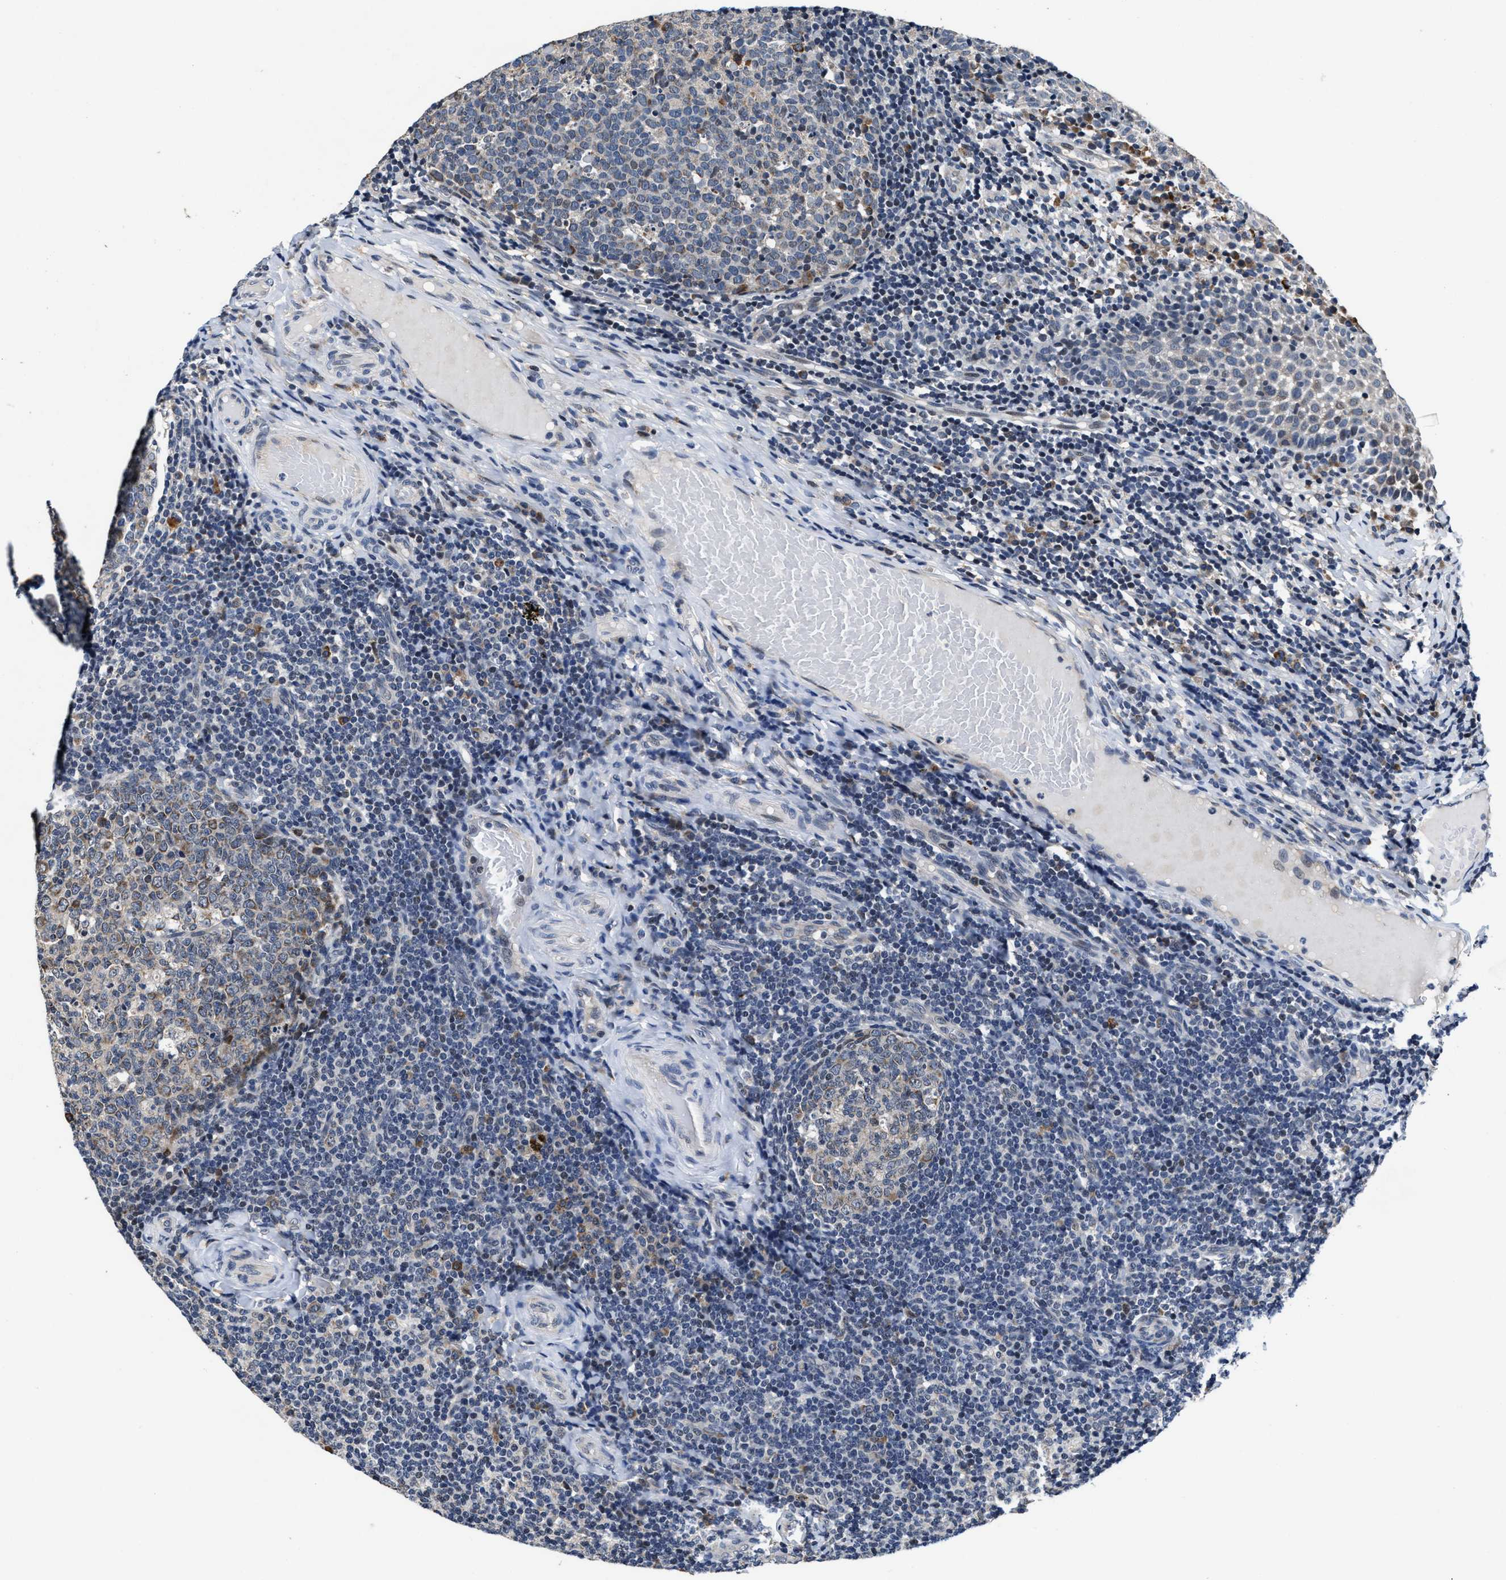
{"staining": {"intensity": "moderate", "quantity": "<25%", "location": "cytoplasmic/membranous"}, "tissue": "tonsil", "cell_type": "Germinal center cells", "image_type": "normal", "snomed": [{"axis": "morphology", "description": "Normal tissue, NOS"}, {"axis": "topography", "description": "Tonsil"}], "caption": "Immunohistochemical staining of unremarkable human tonsil shows <25% levels of moderate cytoplasmic/membranous protein expression in approximately <25% of germinal center cells.", "gene": "TMEM53", "patient": {"sex": "female", "age": 19}}